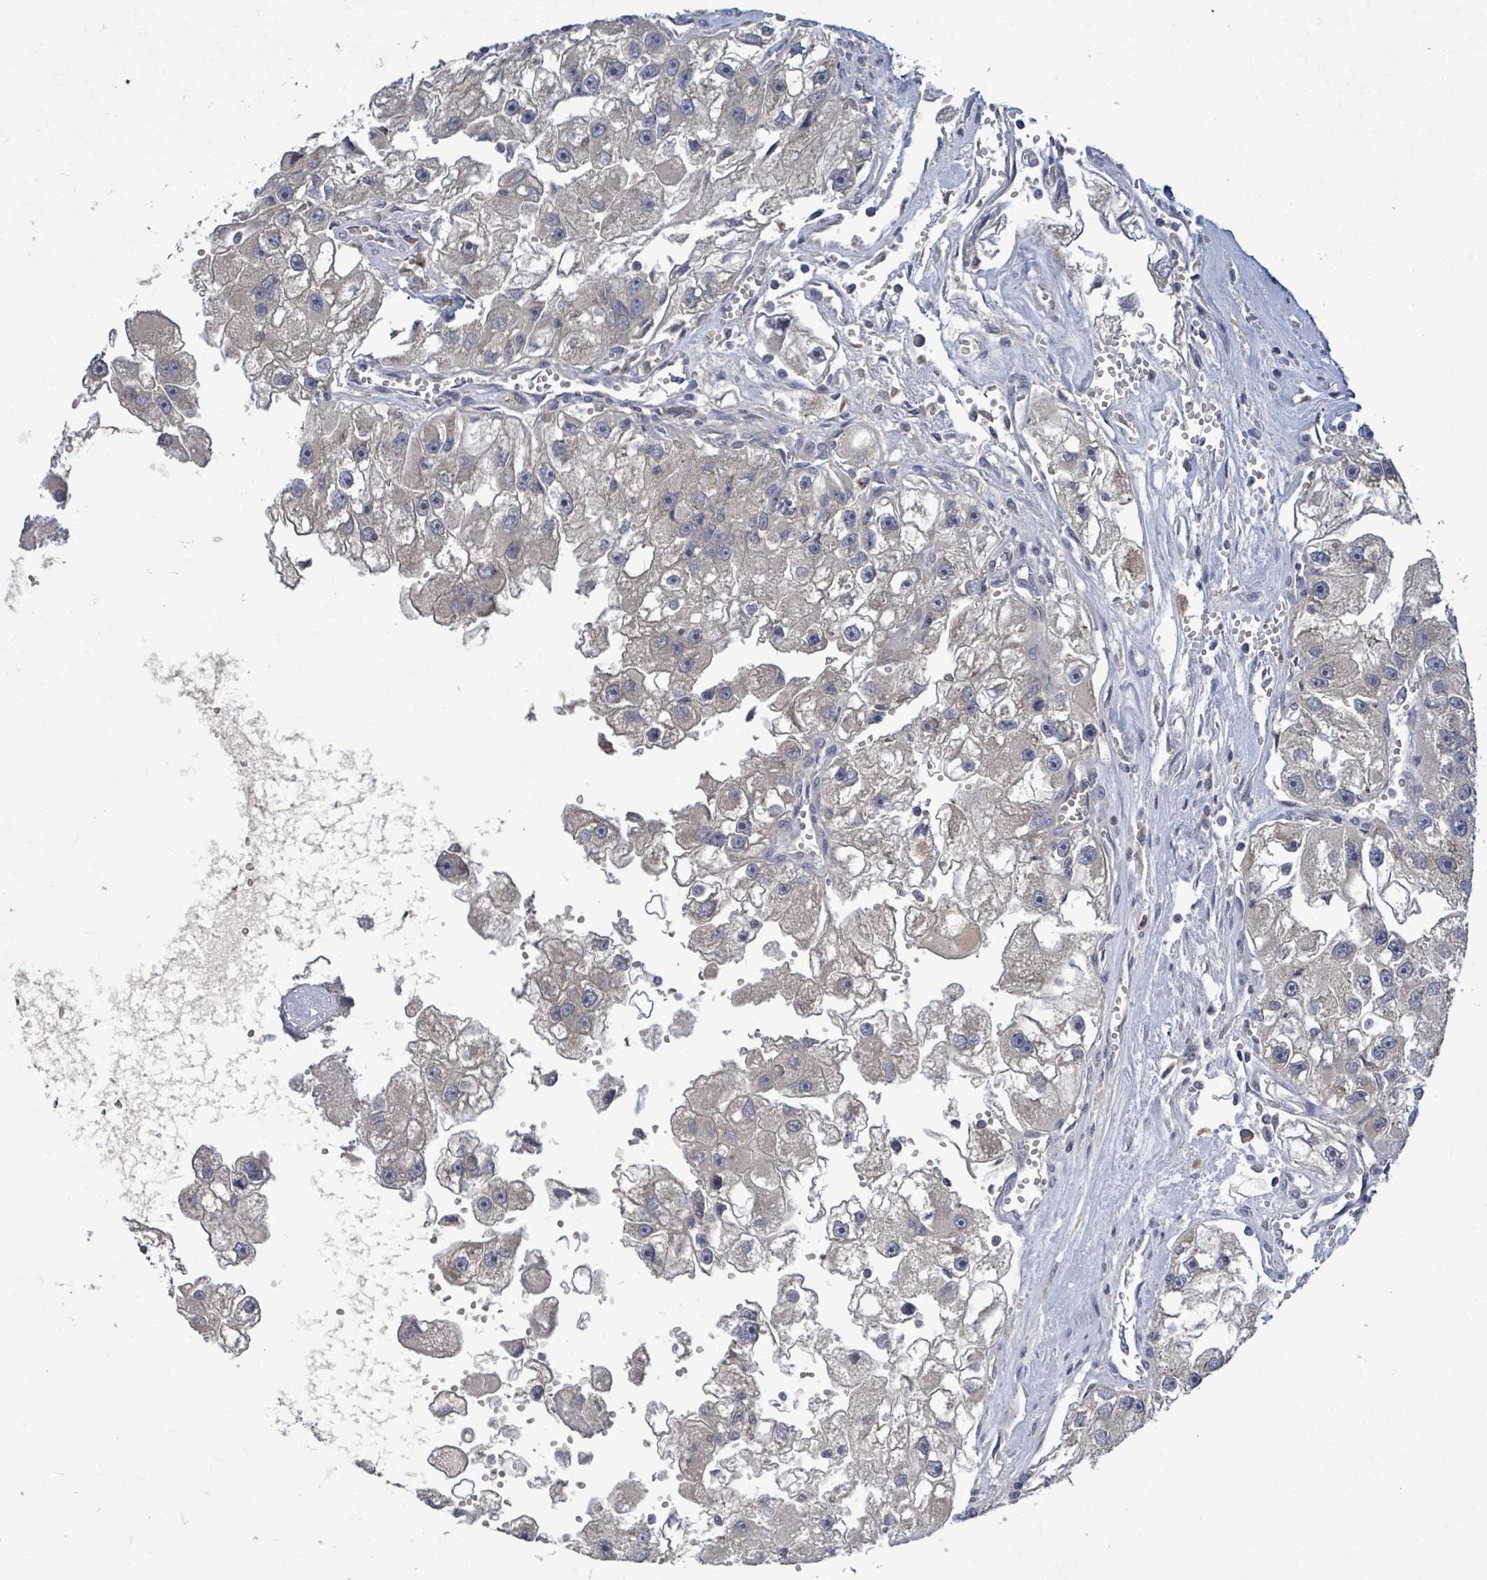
{"staining": {"intensity": "negative", "quantity": "none", "location": "none"}, "tissue": "renal cancer", "cell_type": "Tumor cells", "image_type": "cancer", "snomed": [{"axis": "morphology", "description": "Adenocarcinoma, NOS"}, {"axis": "topography", "description": "Kidney"}], "caption": "DAB (3,3'-diaminobenzidine) immunohistochemical staining of renal adenocarcinoma demonstrates no significant expression in tumor cells.", "gene": "SERPINE3", "patient": {"sex": "male", "age": 63}}